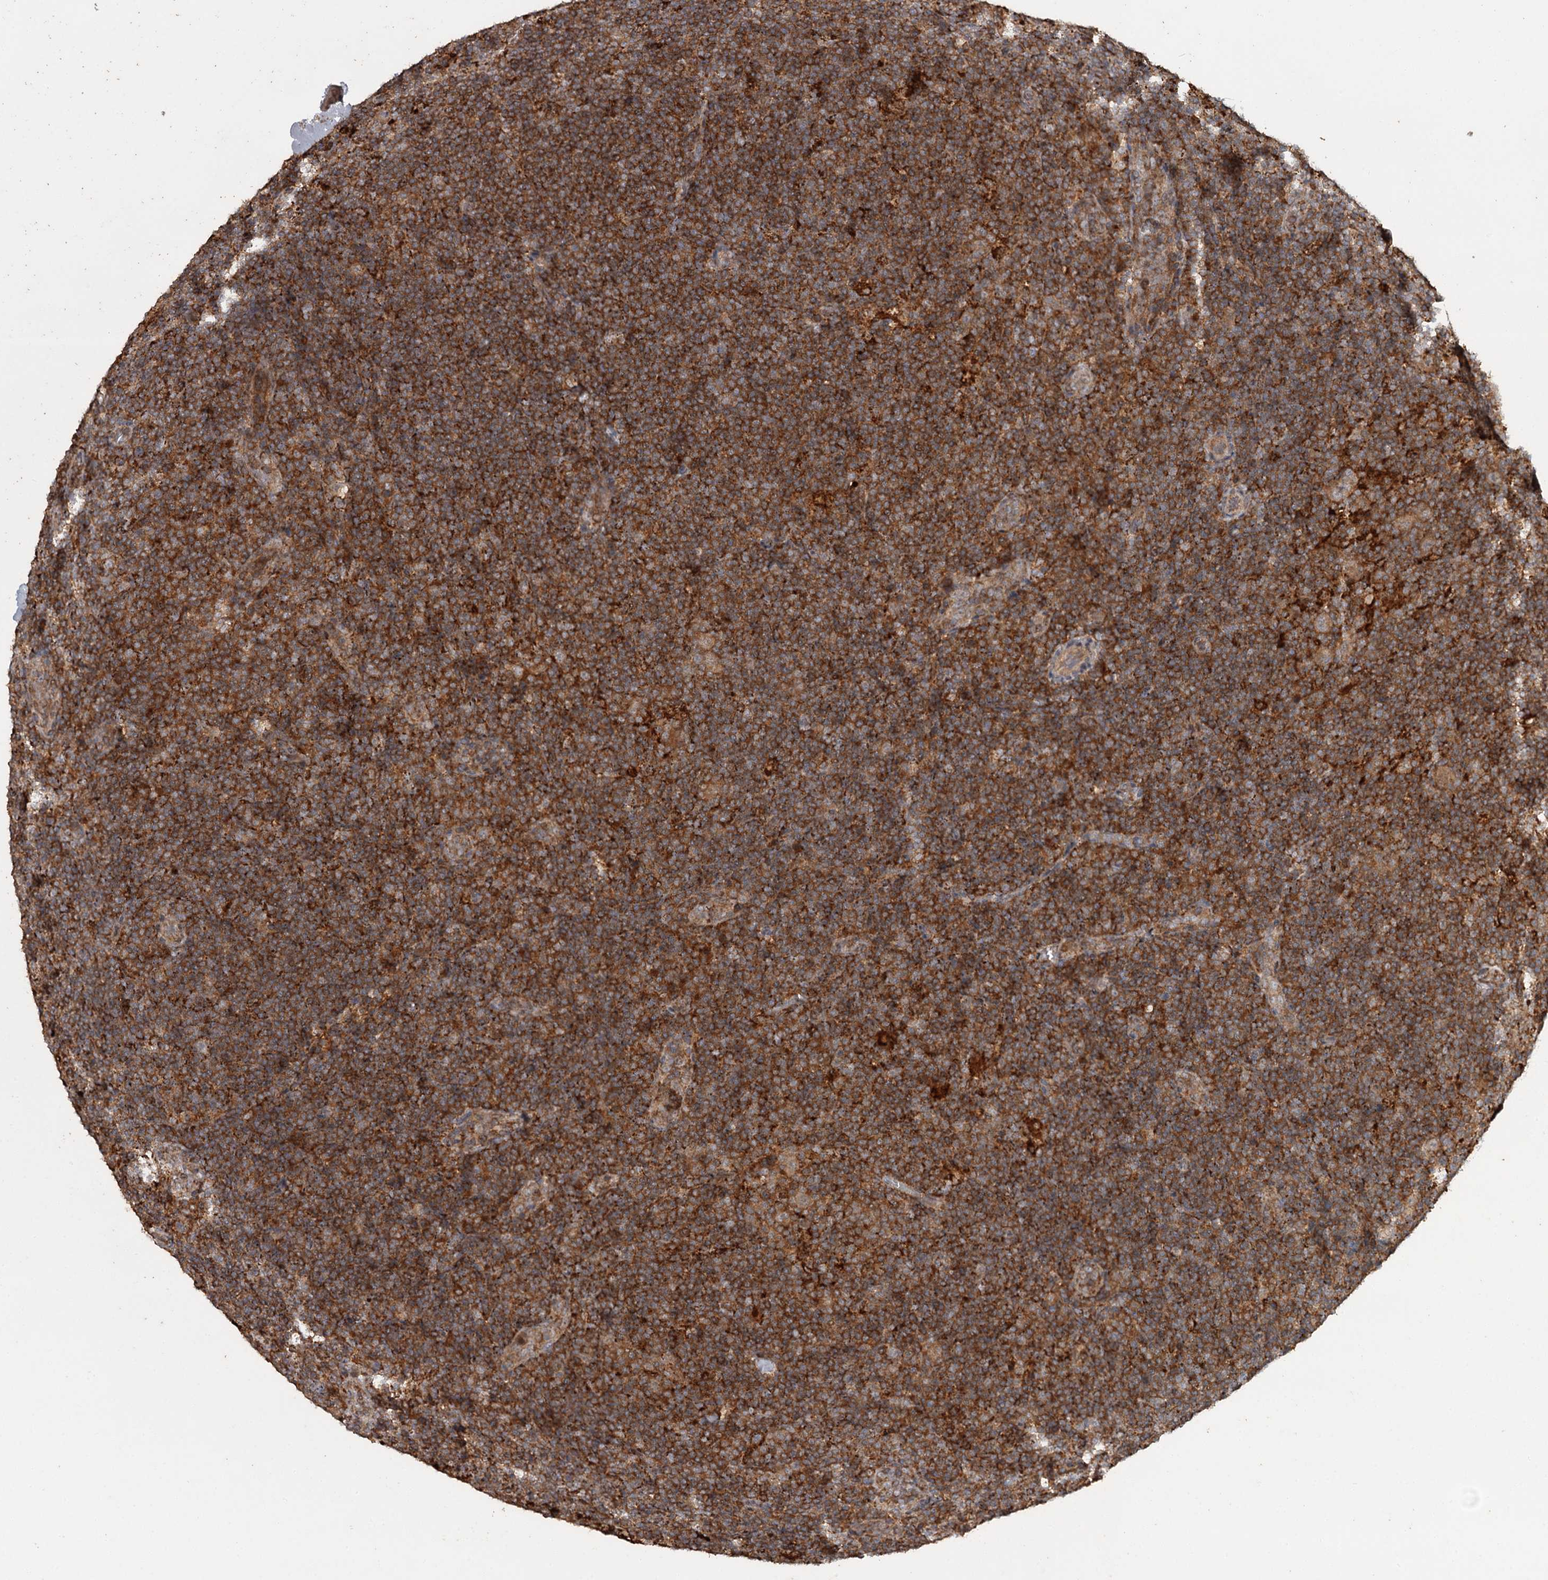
{"staining": {"intensity": "moderate", "quantity": ">75%", "location": "cytoplasmic/membranous"}, "tissue": "lymphoma", "cell_type": "Tumor cells", "image_type": "cancer", "snomed": [{"axis": "morphology", "description": "Hodgkin's disease, NOS"}, {"axis": "topography", "description": "Lymph node"}], "caption": "The histopathology image displays immunohistochemical staining of lymphoma. There is moderate cytoplasmic/membranous expression is present in about >75% of tumor cells.", "gene": "FAXC", "patient": {"sex": "female", "age": 57}}